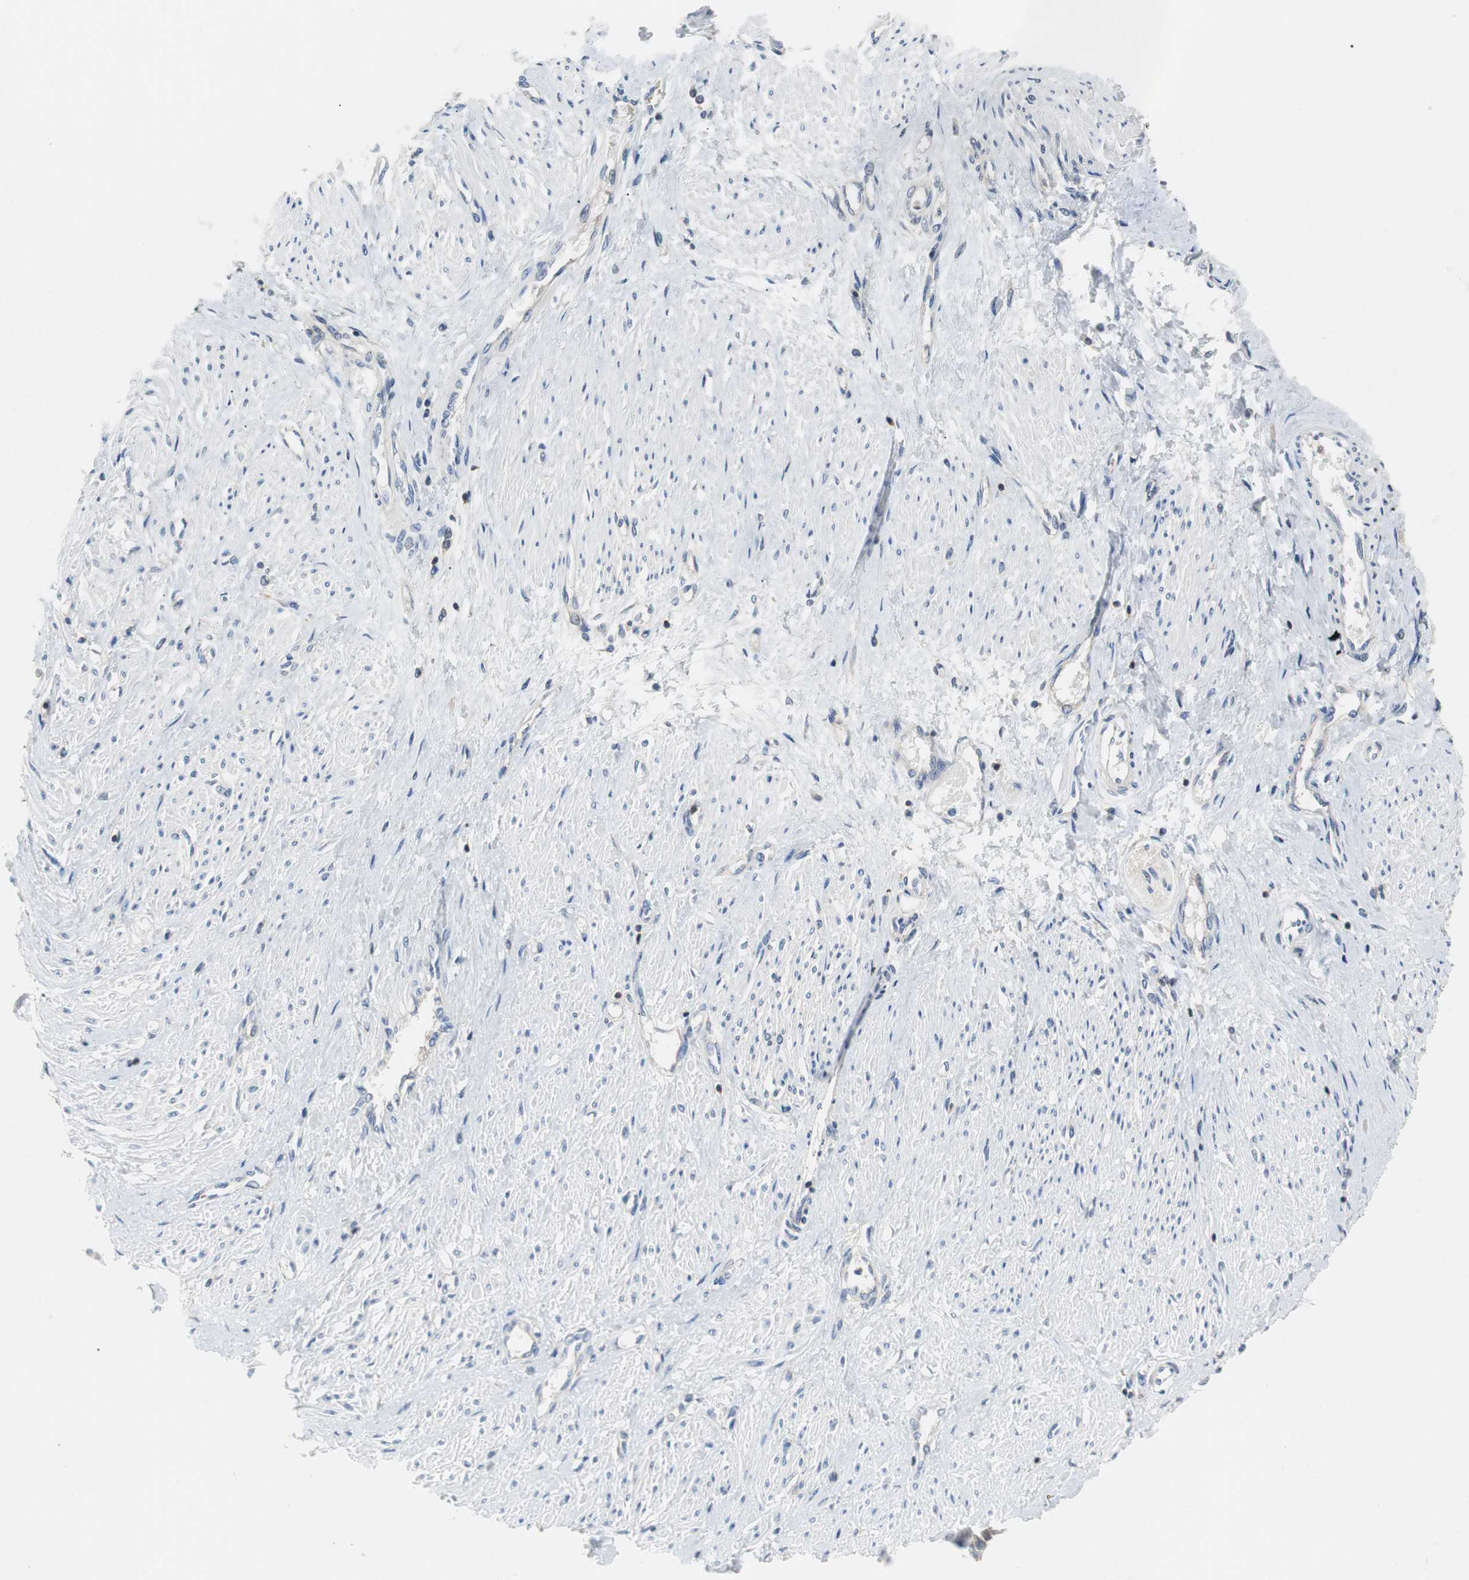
{"staining": {"intensity": "weak", "quantity": "25%-75%", "location": "cytoplasmic/membranous"}, "tissue": "smooth muscle", "cell_type": "Smooth muscle cells", "image_type": "normal", "snomed": [{"axis": "morphology", "description": "Normal tissue, NOS"}, {"axis": "topography", "description": "Smooth muscle"}, {"axis": "topography", "description": "Uterus"}], "caption": "Immunohistochemistry (IHC) of benign human smooth muscle displays low levels of weak cytoplasmic/membranous positivity in approximately 25%-75% of smooth muscle cells.", "gene": "TSC22D4", "patient": {"sex": "female", "age": 39}}